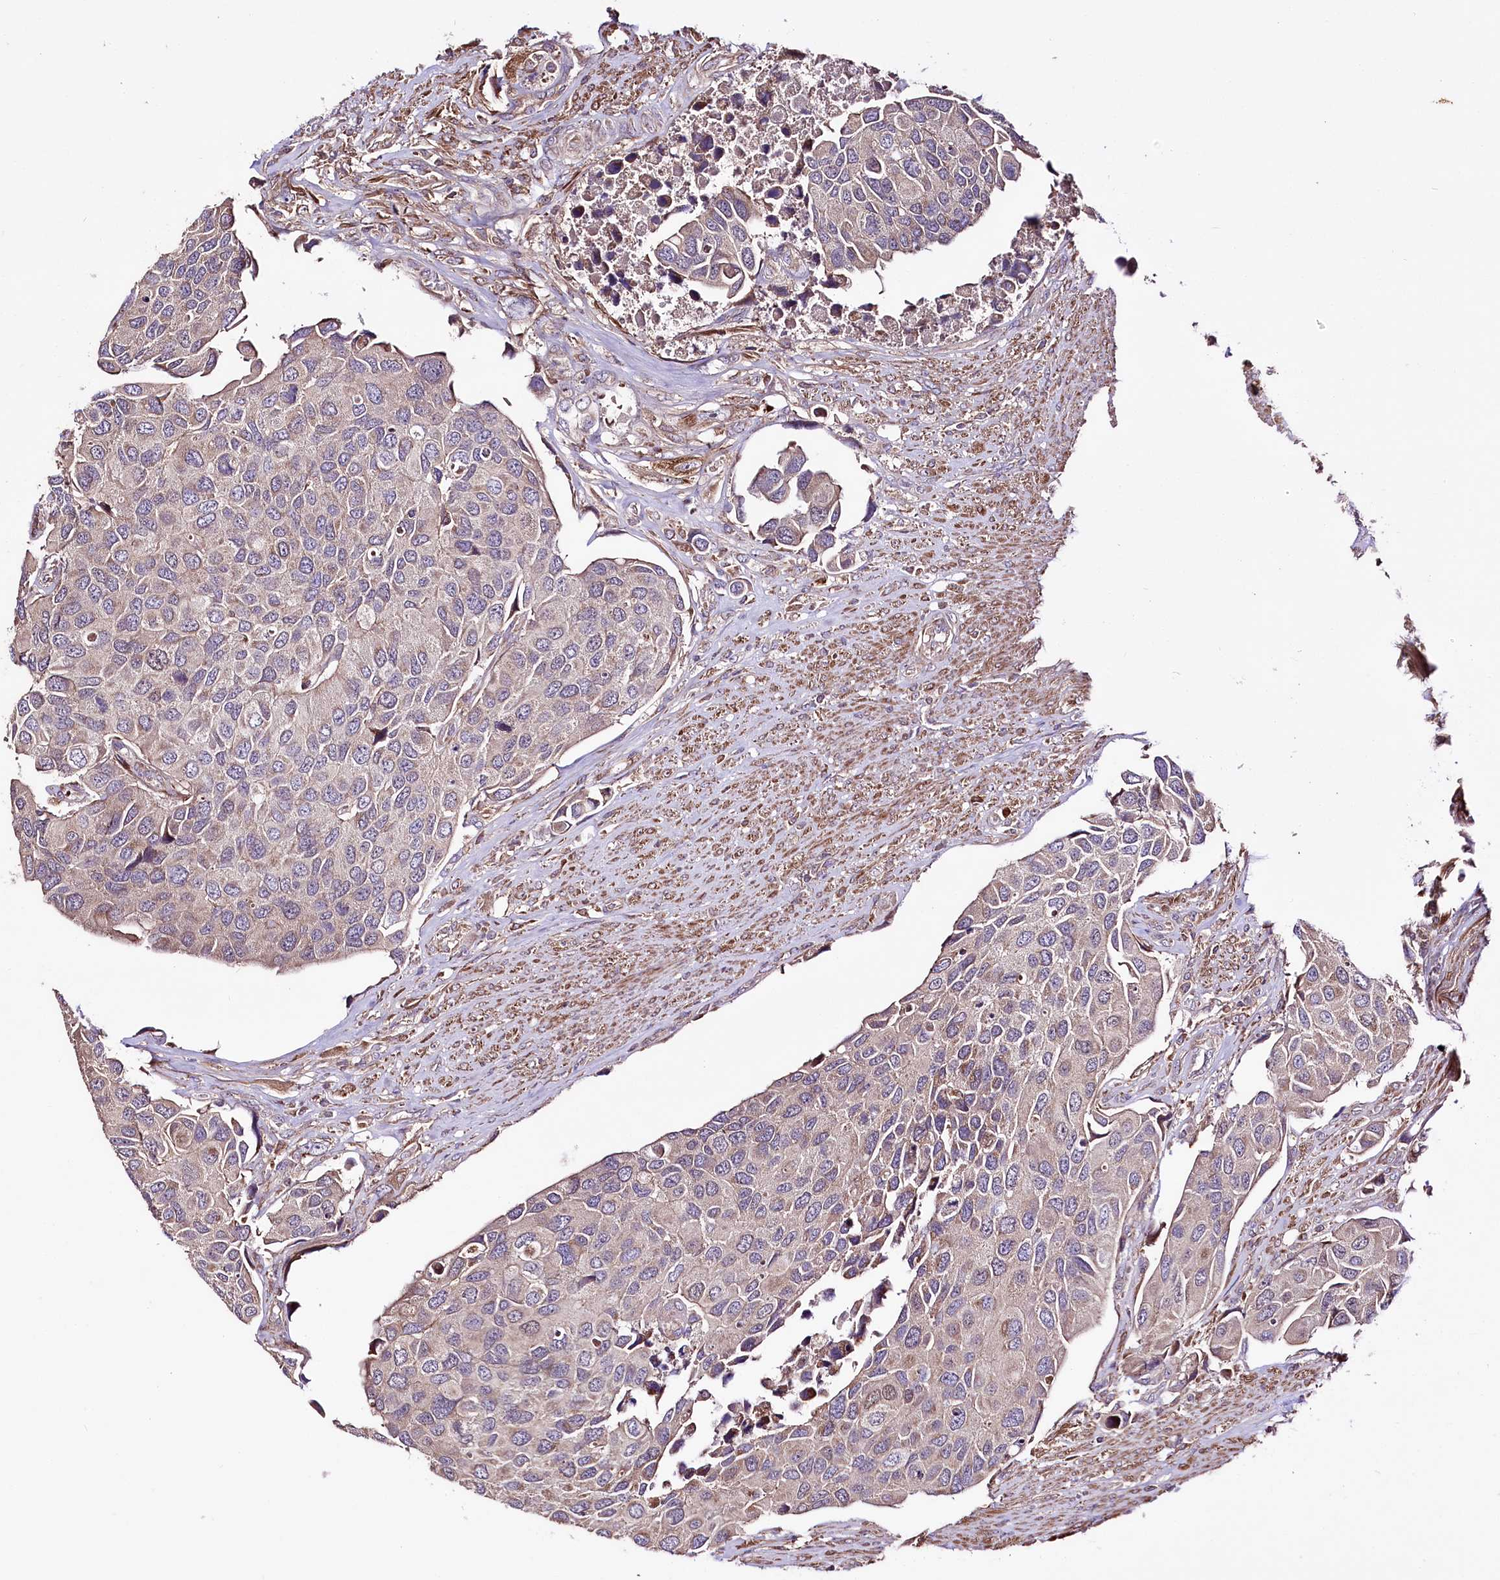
{"staining": {"intensity": "negative", "quantity": "none", "location": "none"}, "tissue": "urothelial cancer", "cell_type": "Tumor cells", "image_type": "cancer", "snomed": [{"axis": "morphology", "description": "Urothelial carcinoma, High grade"}, {"axis": "topography", "description": "Urinary bladder"}], "caption": "DAB (3,3'-diaminobenzidine) immunohistochemical staining of human urothelial cancer demonstrates no significant positivity in tumor cells. (Stains: DAB immunohistochemistry with hematoxylin counter stain, Microscopy: brightfield microscopy at high magnification).", "gene": "WWC1", "patient": {"sex": "male", "age": 74}}